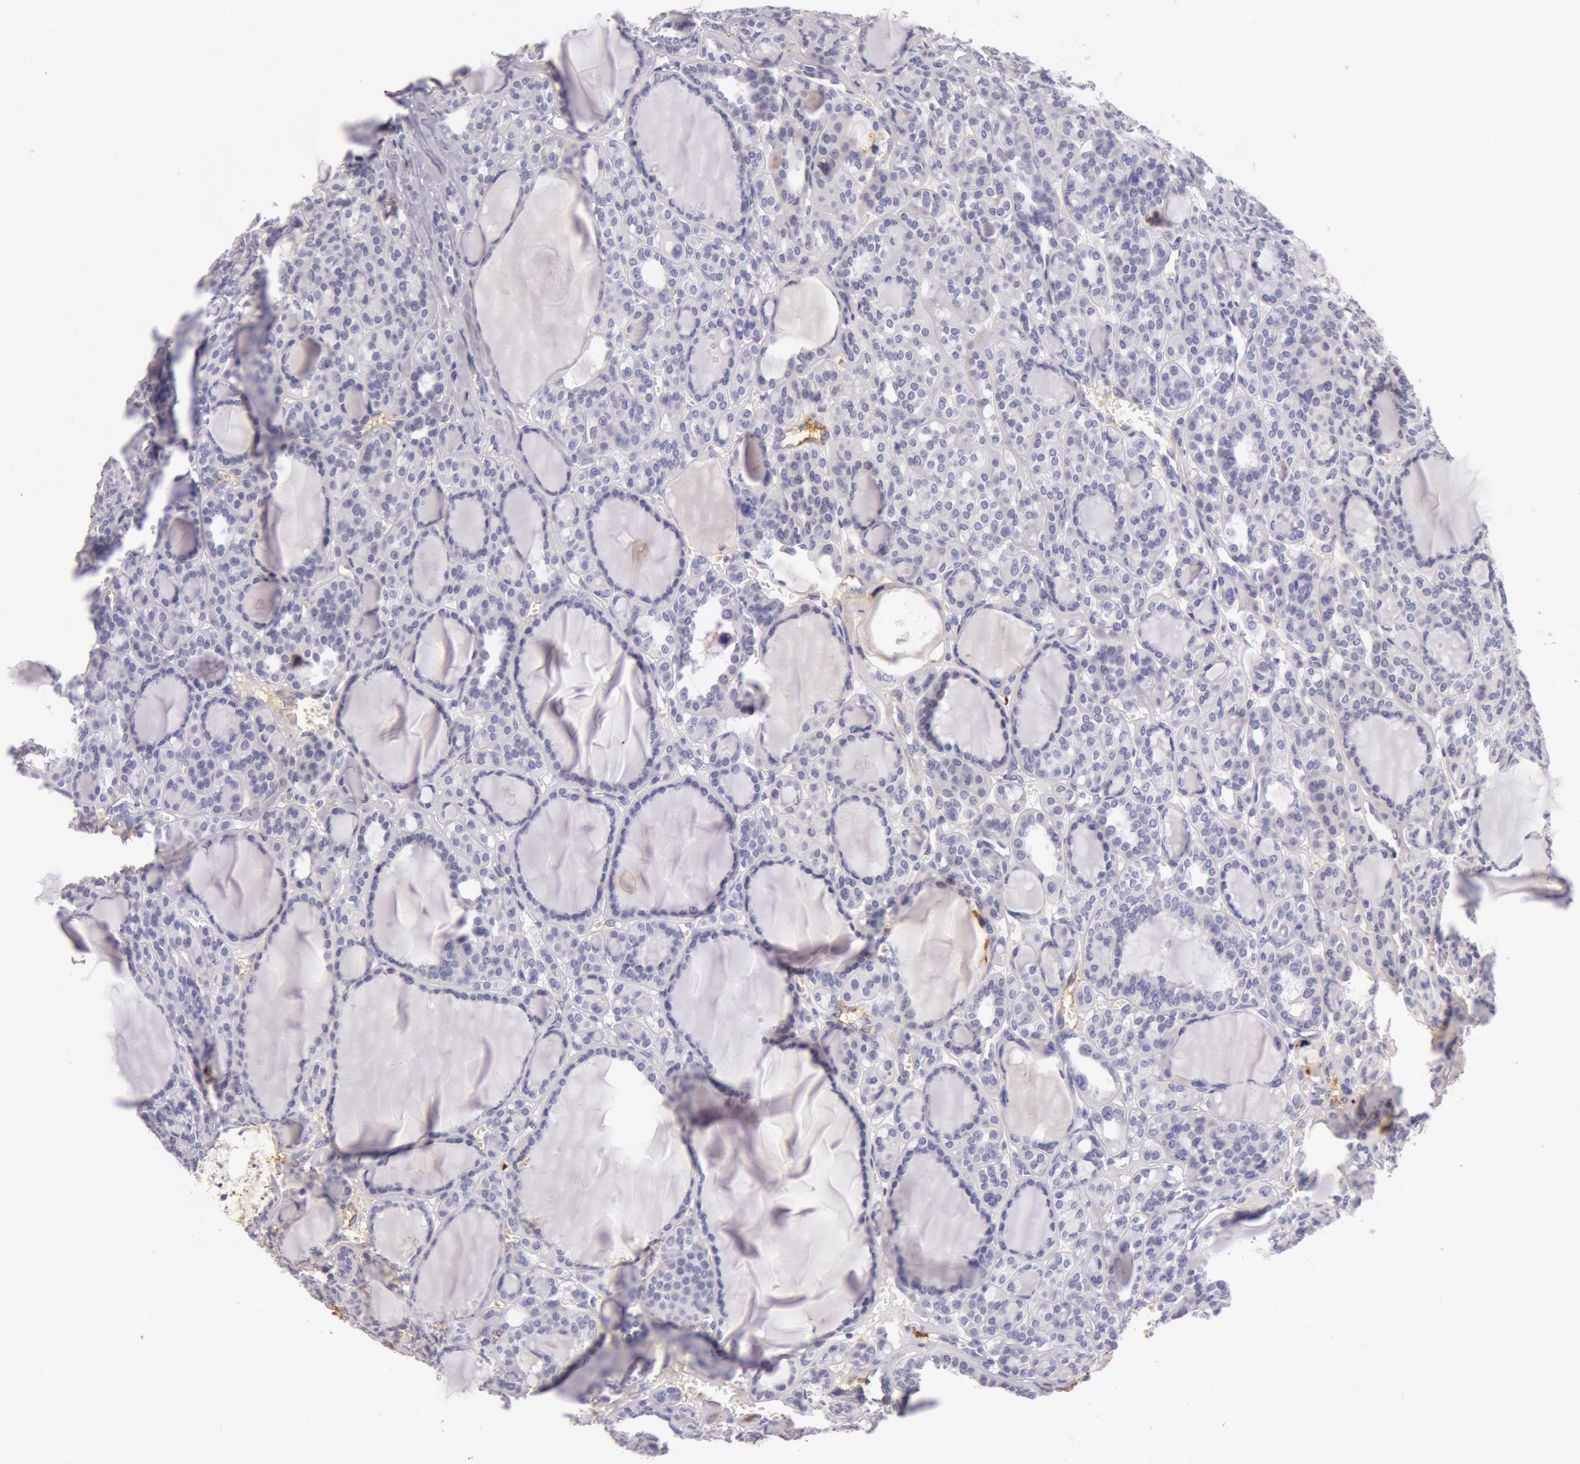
{"staining": {"intensity": "negative", "quantity": "none", "location": "none"}, "tissue": "thyroid cancer", "cell_type": "Tumor cells", "image_type": "cancer", "snomed": [{"axis": "morphology", "description": "Follicular adenoma carcinoma, NOS"}, {"axis": "topography", "description": "Thyroid gland"}], "caption": "Immunohistochemical staining of follicular adenoma carcinoma (thyroid) displays no significant expression in tumor cells. The staining was performed using DAB to visualize the protein expression in brown, while the nuclei were stained in blue with hematoxylin (Magnification: 20x).", "gene": "C4BPA", "patient": {"sex": "female", "age": 71}}